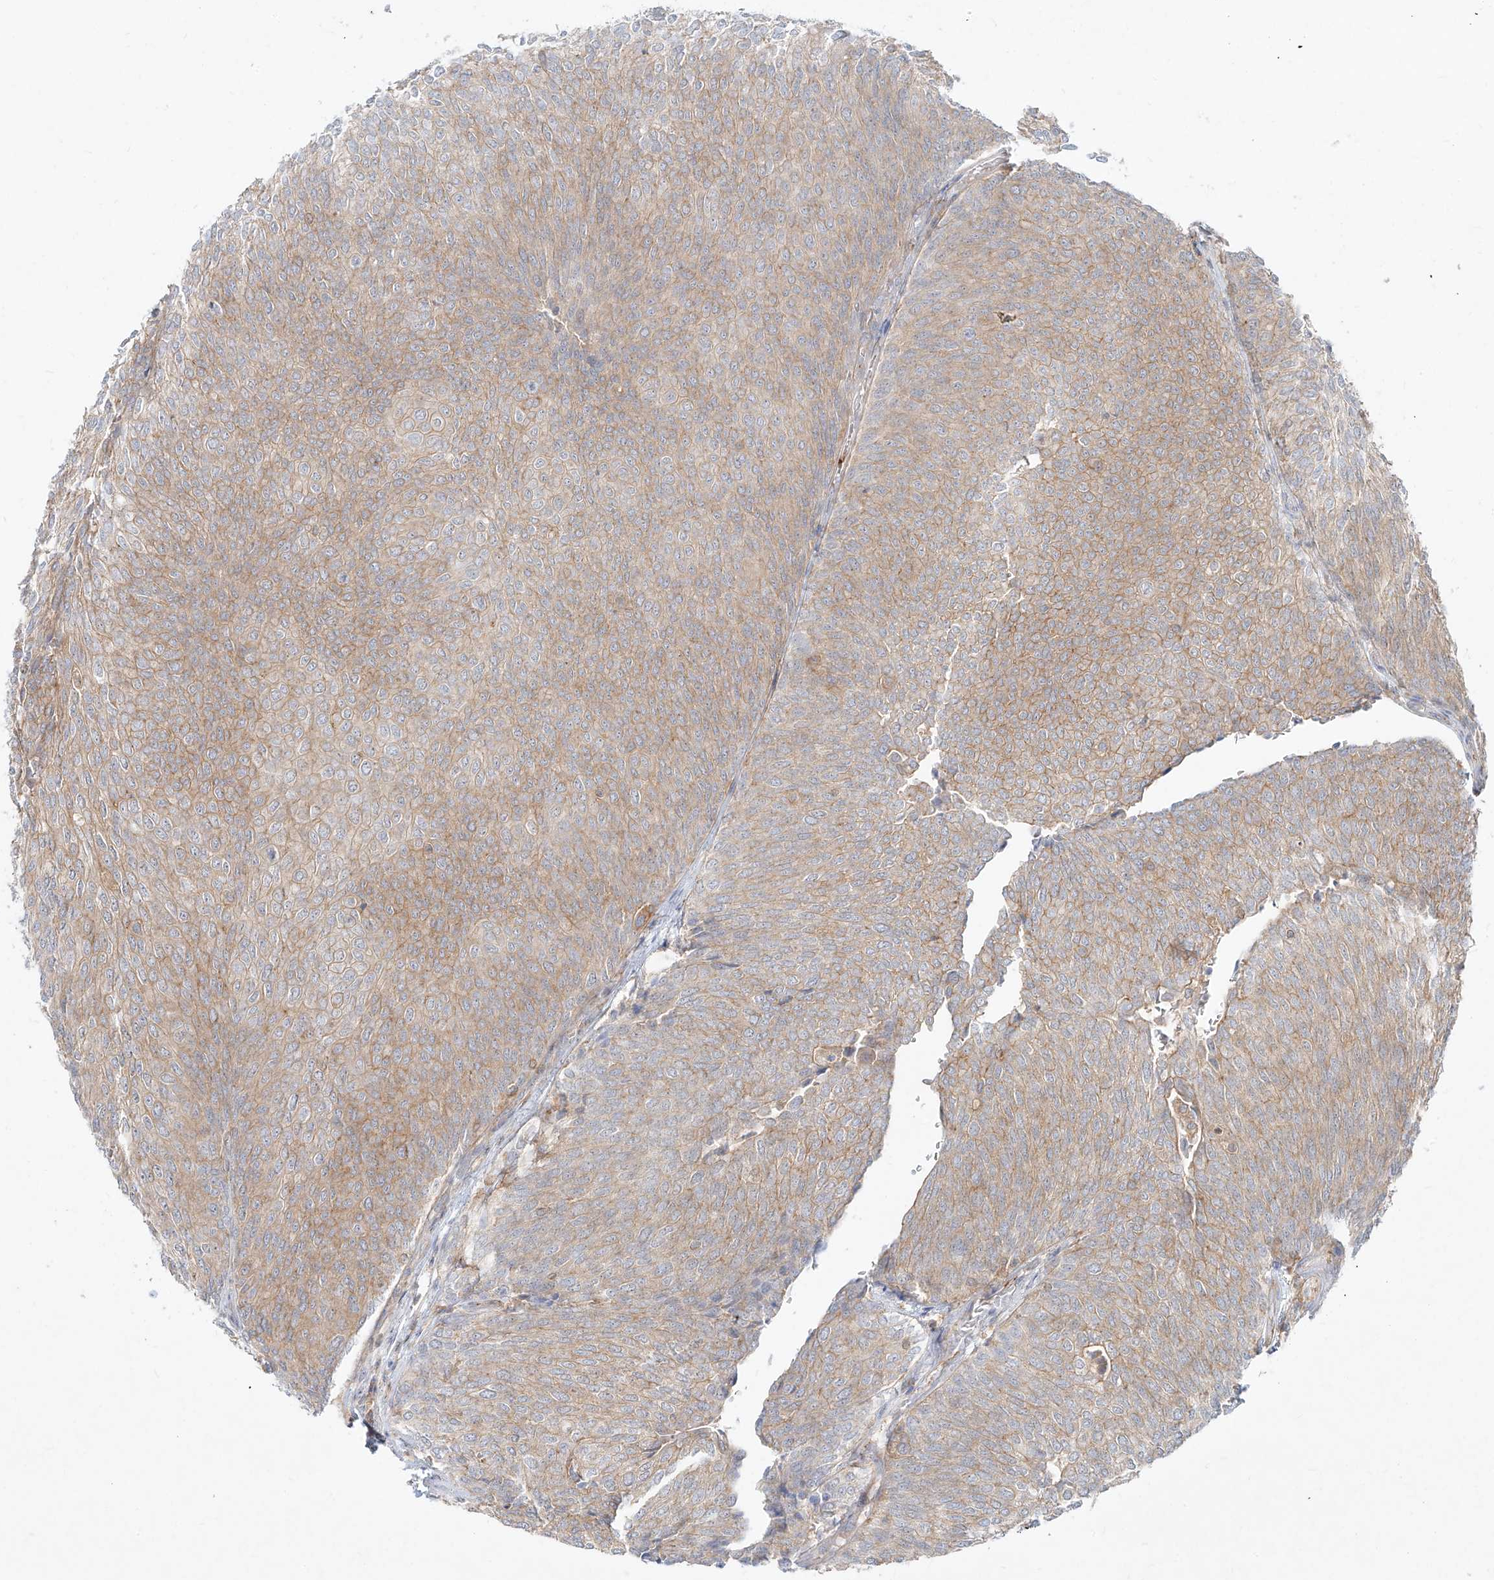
{"staining": {"intensity": "moderate", "quantity": "25%-75%", "location": "cytoplasmic/membranous"}, "tissue": "urothelial cancer", "cell_type": "Tumor cells", "image_type": "cancer", "snomed": [{"axis": "morphology", "description": "Urothelial carcinoma, Low grade"}, {"axis": "topography", "description": "Urinary bladder"}], "caption": "Immunohistochemical staining of low-grade urothelial carcinoma exhibits medium levels of moderate cytoplasmic/membranous protein expression in approximately 25%-75% of tumor cells.", "gene": "SLC2A12", "patient": {"sex": "female", "age": 79}}